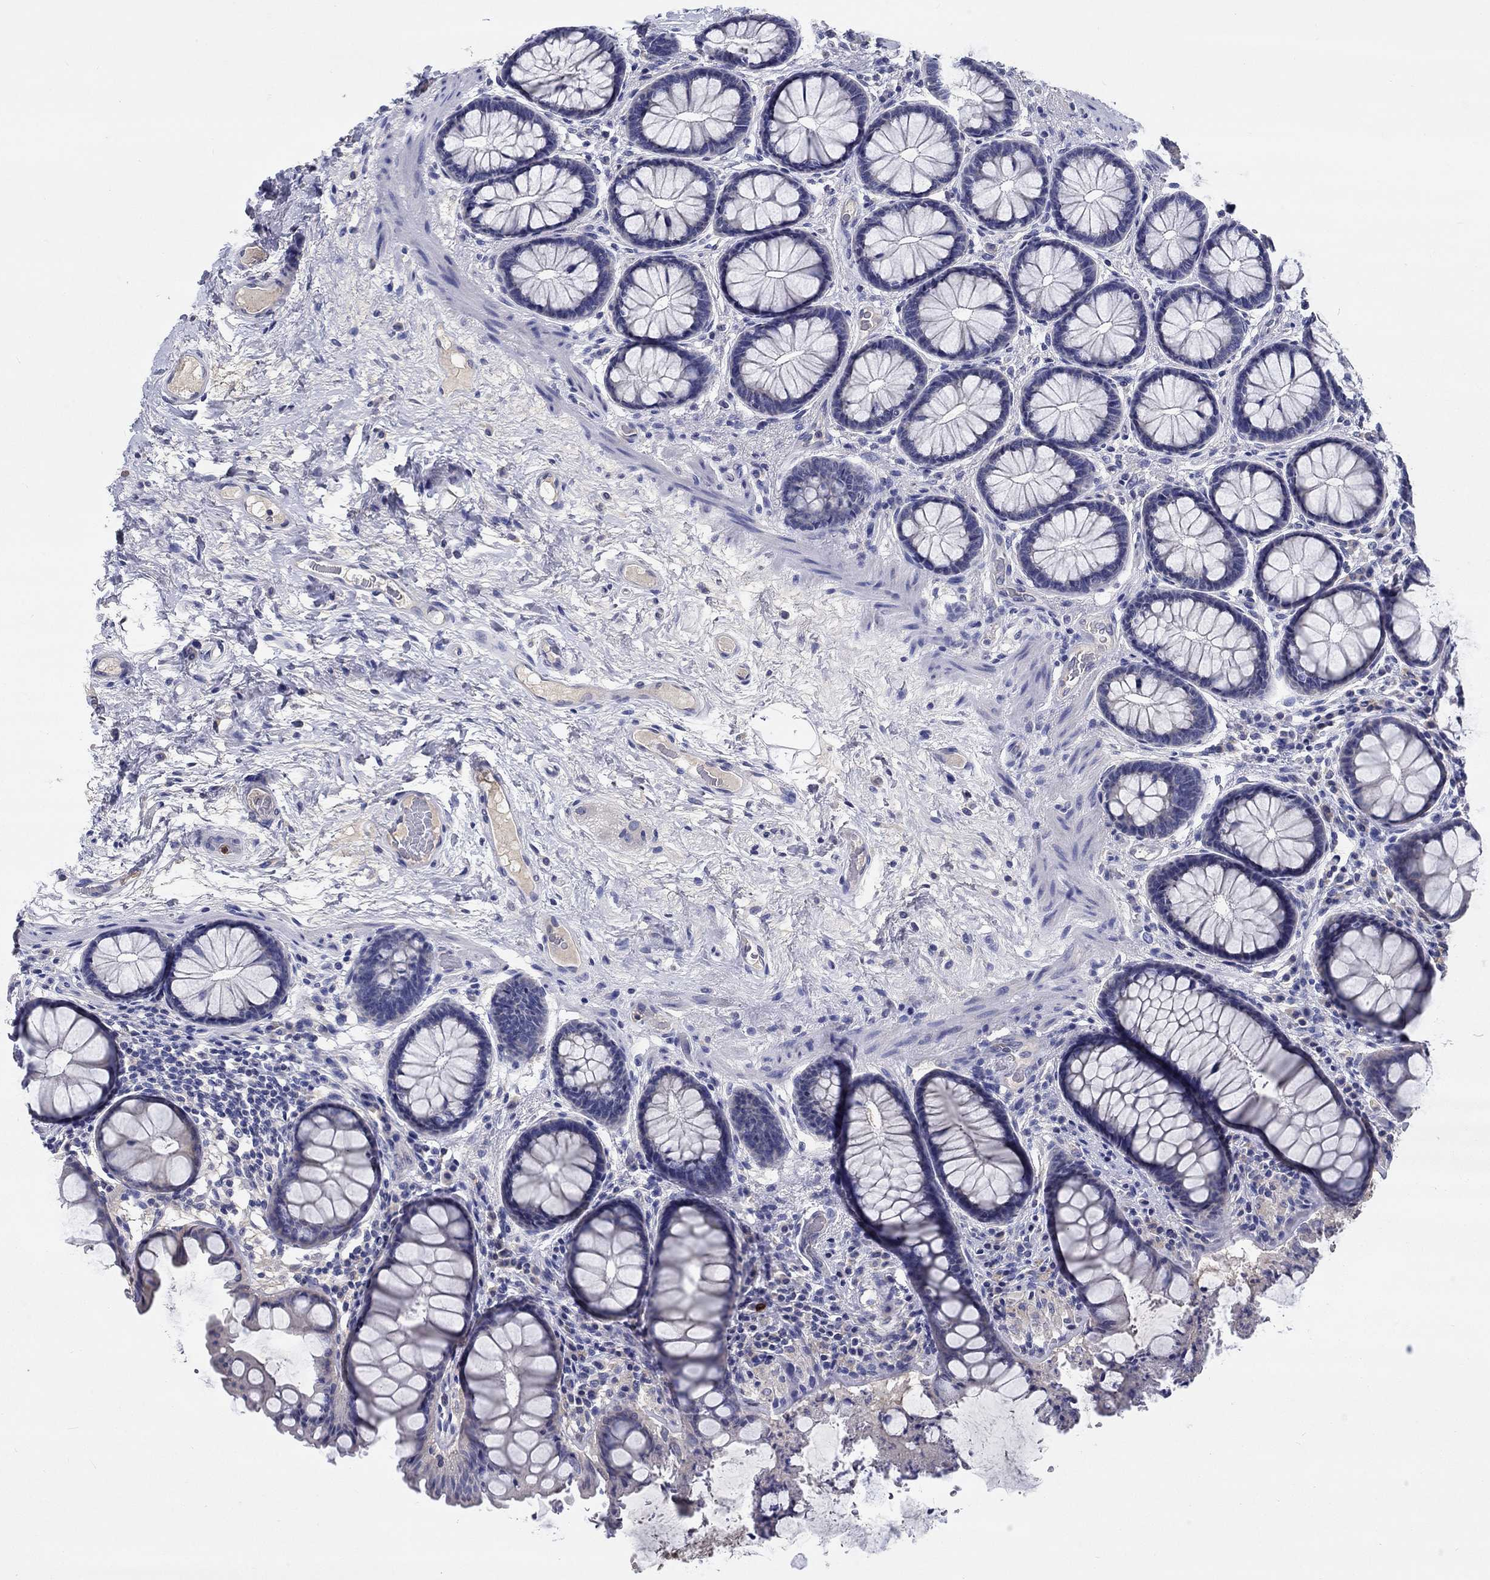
{"staining": {"intensity": "negative", "quantity": "none", "location": "none"}, "tissue": "colon", "cell_type": "Endothelial cells", "image_type": "normal", "snomed": [{"axis": "morphology", "description": "Normal tissue, NOS"}, {"axis": "topography", "description": "Colon"}], "caption": "This image is of unremarkable colon stained with IHC to label a protein in brown with the nuclei are counter-stained blue. There is no positivity in endothelial cells.", "gene": "CHIT1", "patient": {"sex": "female", "age": 65}}